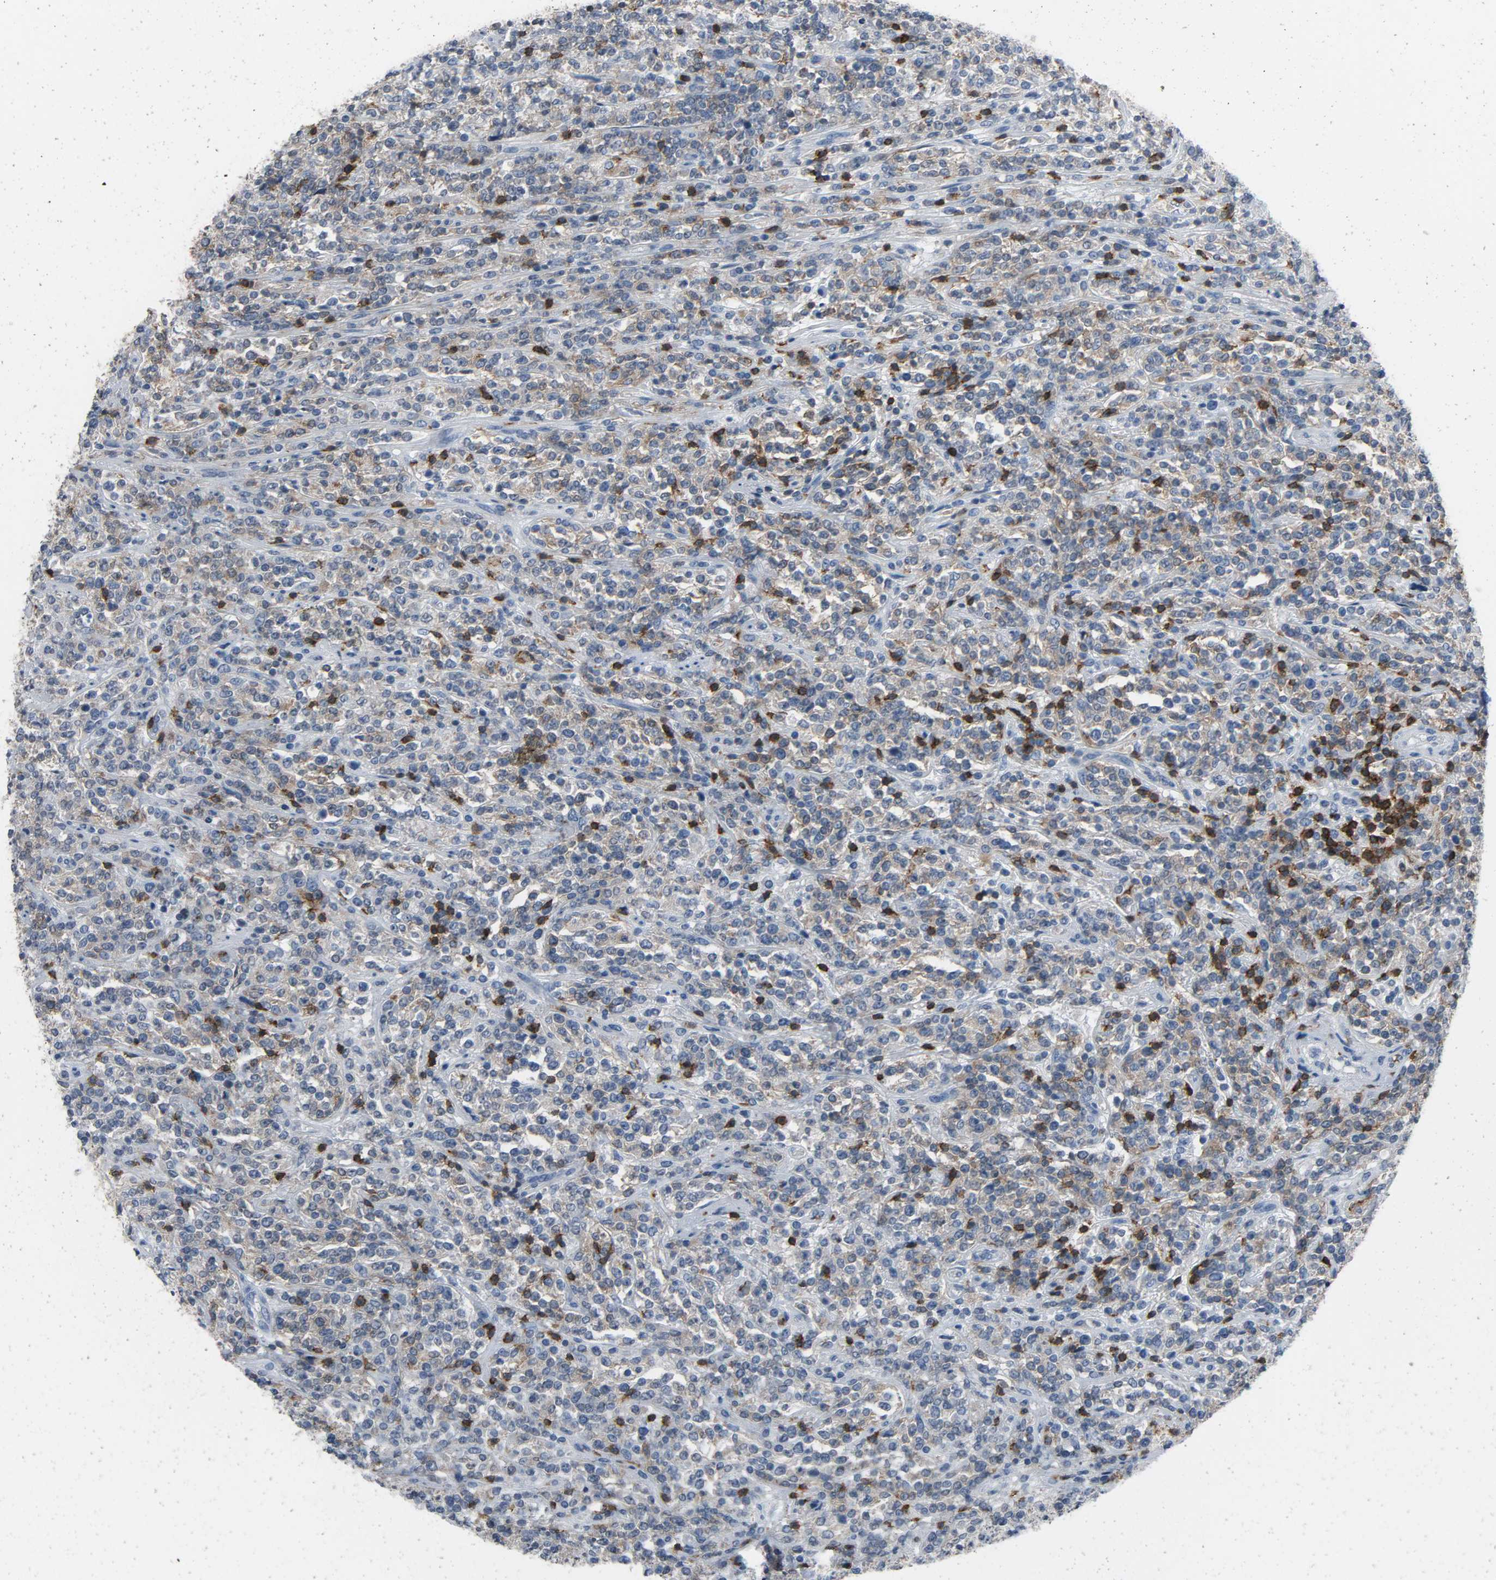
{"staining": {"intensity": "strong", "quantity": "25%-75%", "location": "cytoplasmic/membranous"}, "tissue": "lymphoma", "cell_type": "Tumor cells", "image_type": "cancer", "snomed": [{"axis": "morphology", "description": "Malignant lymphoma, non-Hodgkin's type, High grade"}, {"axis": "topography", "description": "Soft tissue"}], "caption": "Protein staining demonstrates strong cytoplasmic/membranous staining in about 25%-75% of tumor cells in malignant lymphoma, non-Hodgkin's type (high-grade).", "gene": "LCK", "patient": {"sex": "male", "age": 18}}